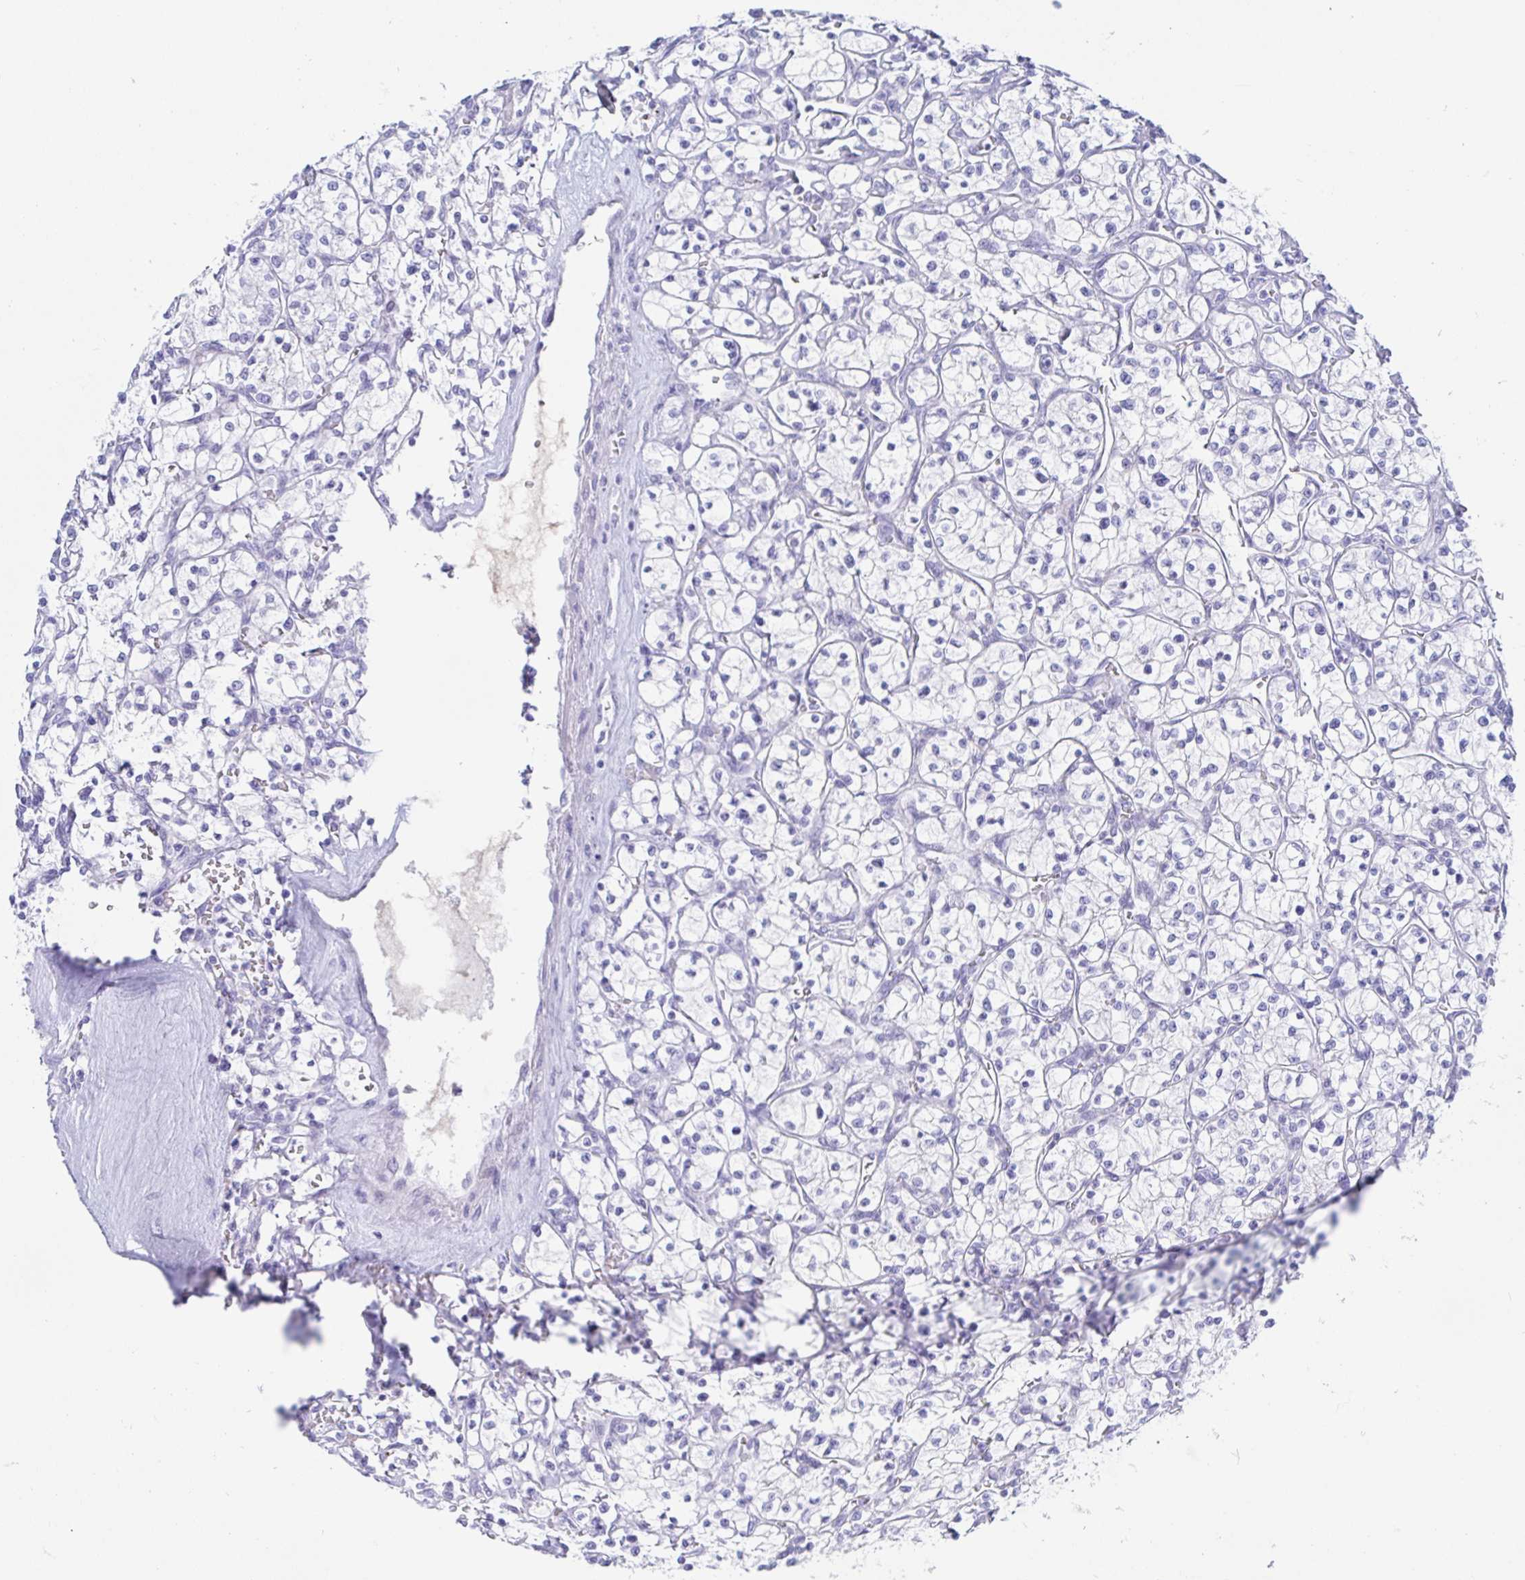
{"staining": {"intensity": "negative", "quantity": "none", "location": "none"}, "tissue": "renal cancer", "cell_type": "Tumor cells", "image_type": "cancer", "snomed": [{"axis": "morphology", "description": "Adenocarcinoma, NOS"}, {"axis": "topography", "description": "Kidney"}], "caption": "Tumor cells are negative for brown protein staining in renal cancer (adenocarcinoma). (Stains: DAB IHC with hematoxylin counter stain, Microscopy: brightfield microscopy at high magnification).", "gene": "KCNH6", "patient": {"sex": "female", "age": 64}}